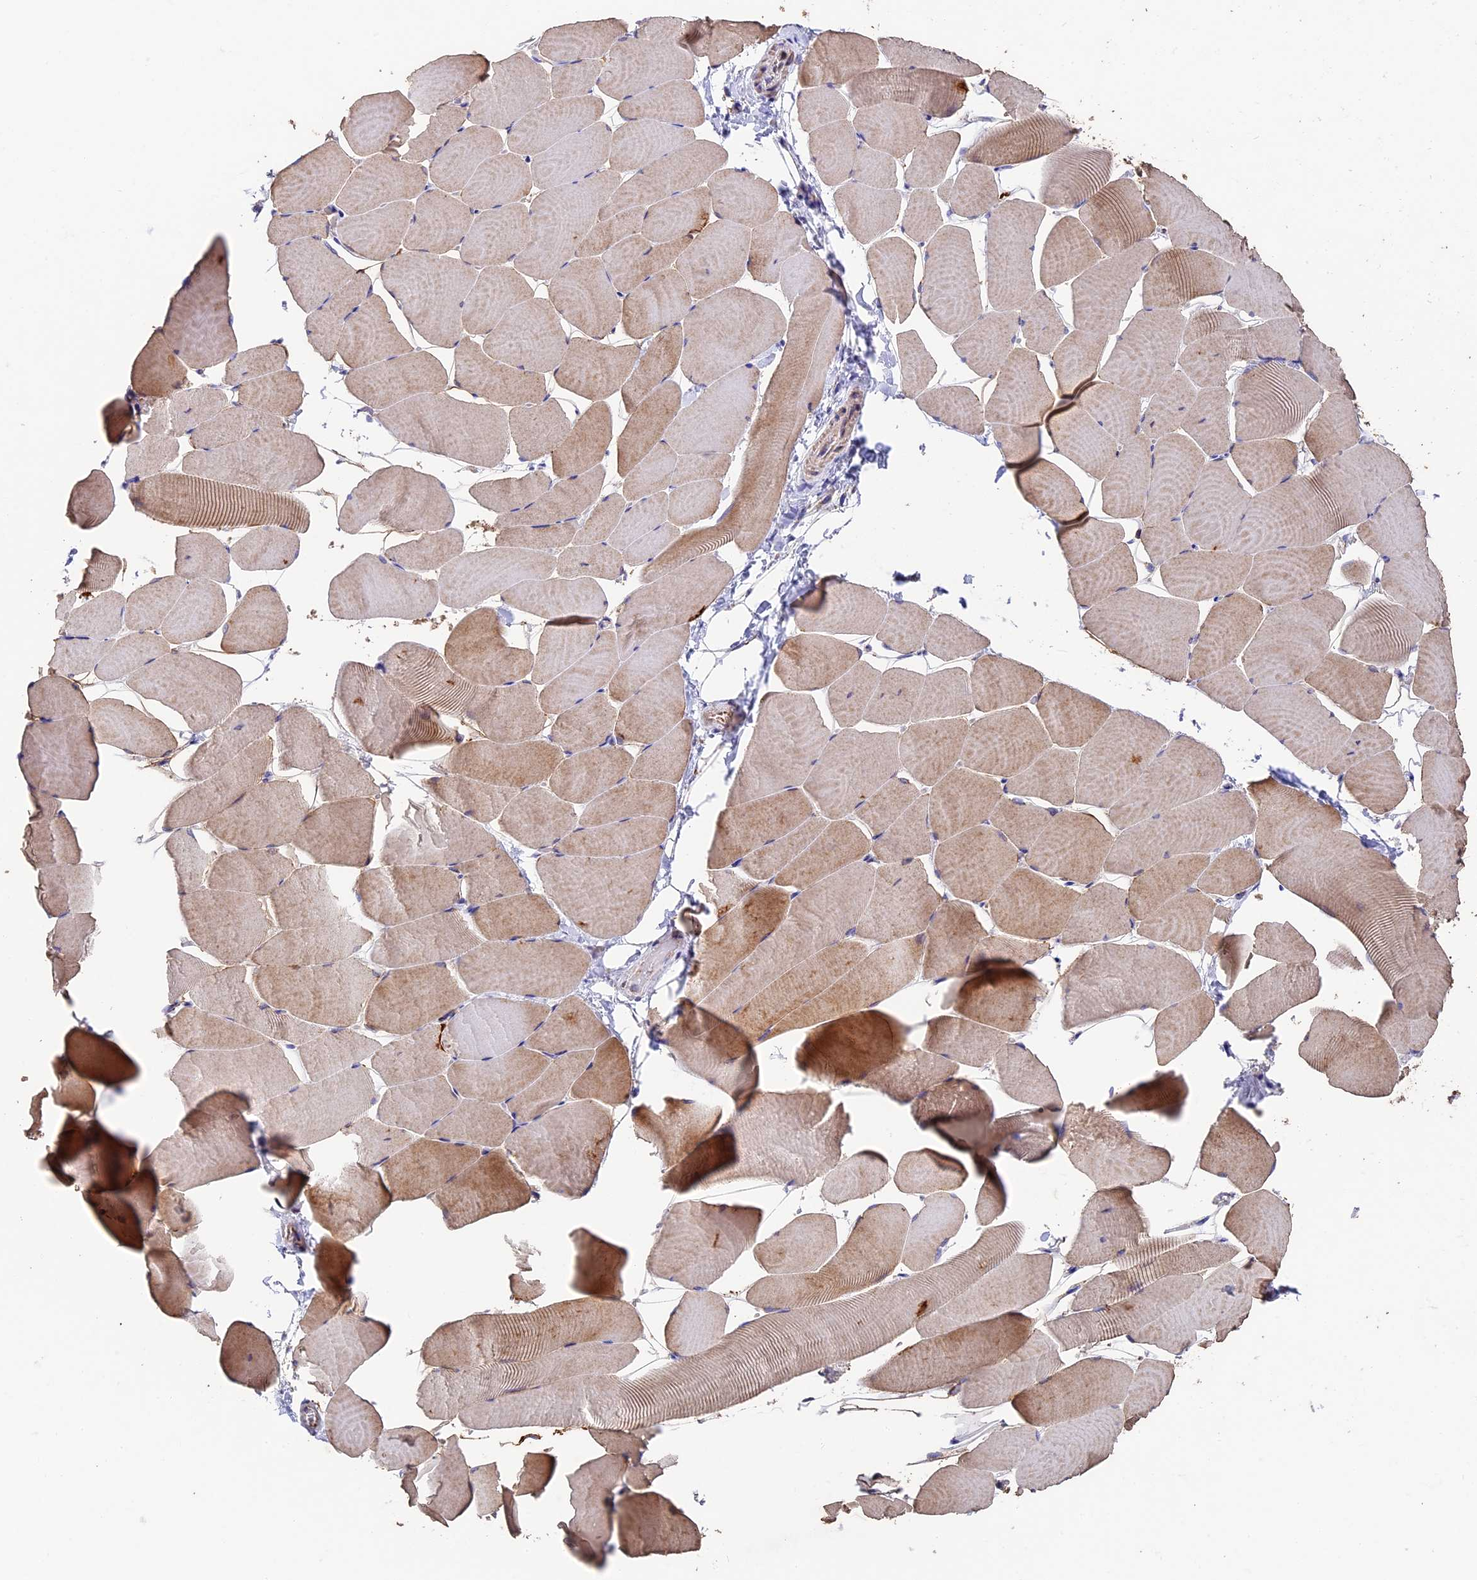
{"staining": {"intensity": "moderate", "quantity": "25%-75%", "location": "cytoplasmic/membranous"}, "tissue": "skeletal muscle", "cell_type": "Myocytes", "image_type": "normal", "snomed": [{"axis": "morphology", "description": "Normal tissue, NOS"}, {"axis": "topography", "description": "Skeletal muscle"}], "caption": "Human skeletal muscle stained for a protein (brown) reveals moderate cytoplasmic/membranous positive positivity in about 25%-75% of myocytes.", "gene": "ADAT1", "patient": {"sex": "male", "age": 25}}